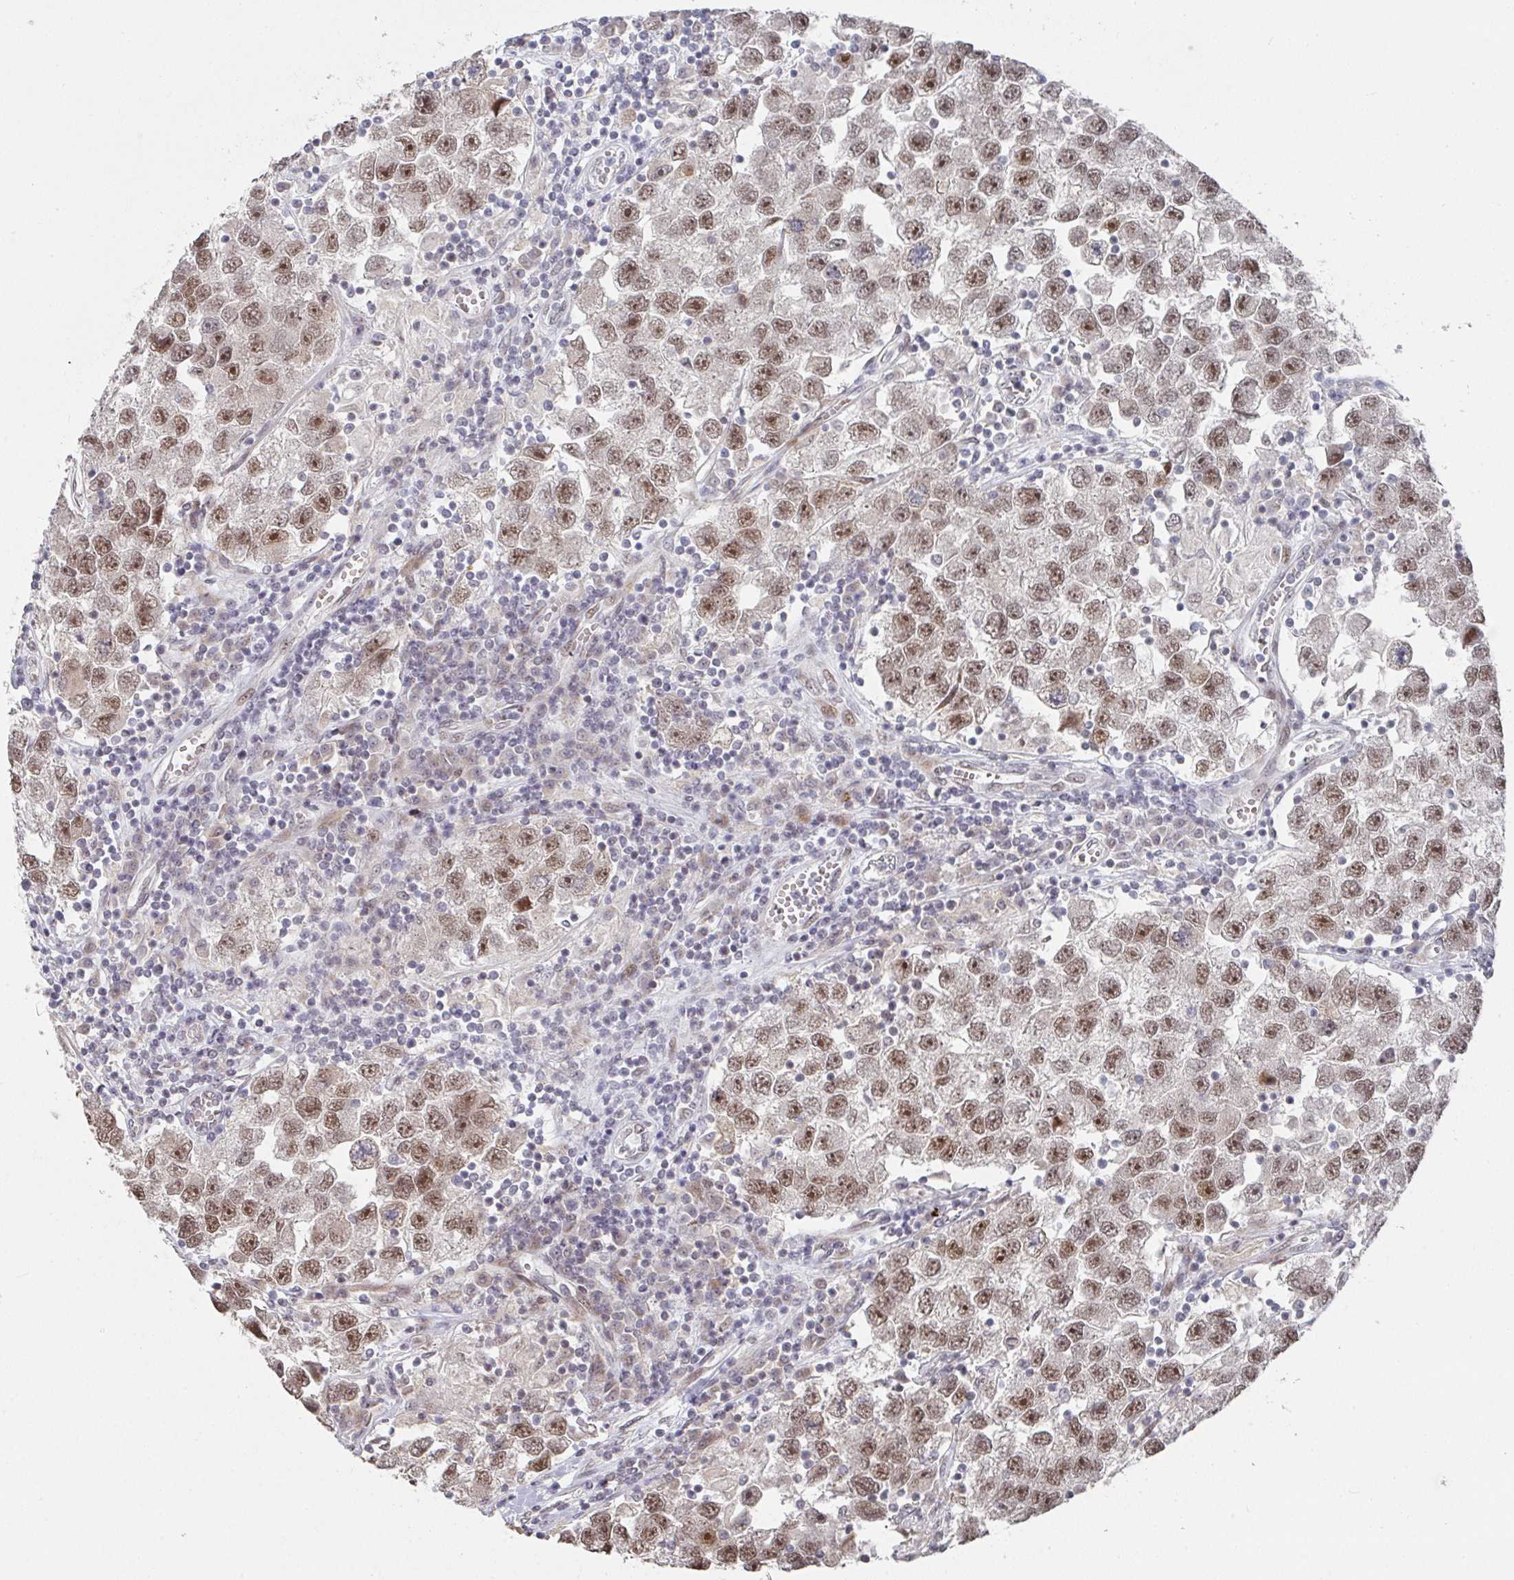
{"staining": {"intensity": "moderate", "quantity": ">75%", "location": "nuclear"}, "tissue": "testis cancer", "cell_type": "Tumor cells", "image_type": "cancer", "snomed": [{"axis": "morphology", "description": "Seminoma, NOS"}, {"axis": "topography", "description": "Testis"}], "caption": "The histopathology image reveals immunohistochemical staining of testis cancer (seminoma). There is moderate nuclear expression is identified in approximately >75% of tumor cells. (Brightfield microscopy of DAB IHC at high magnification).", "gene": "RBBP5", "patient": {"sex": "male", "age": 26}}